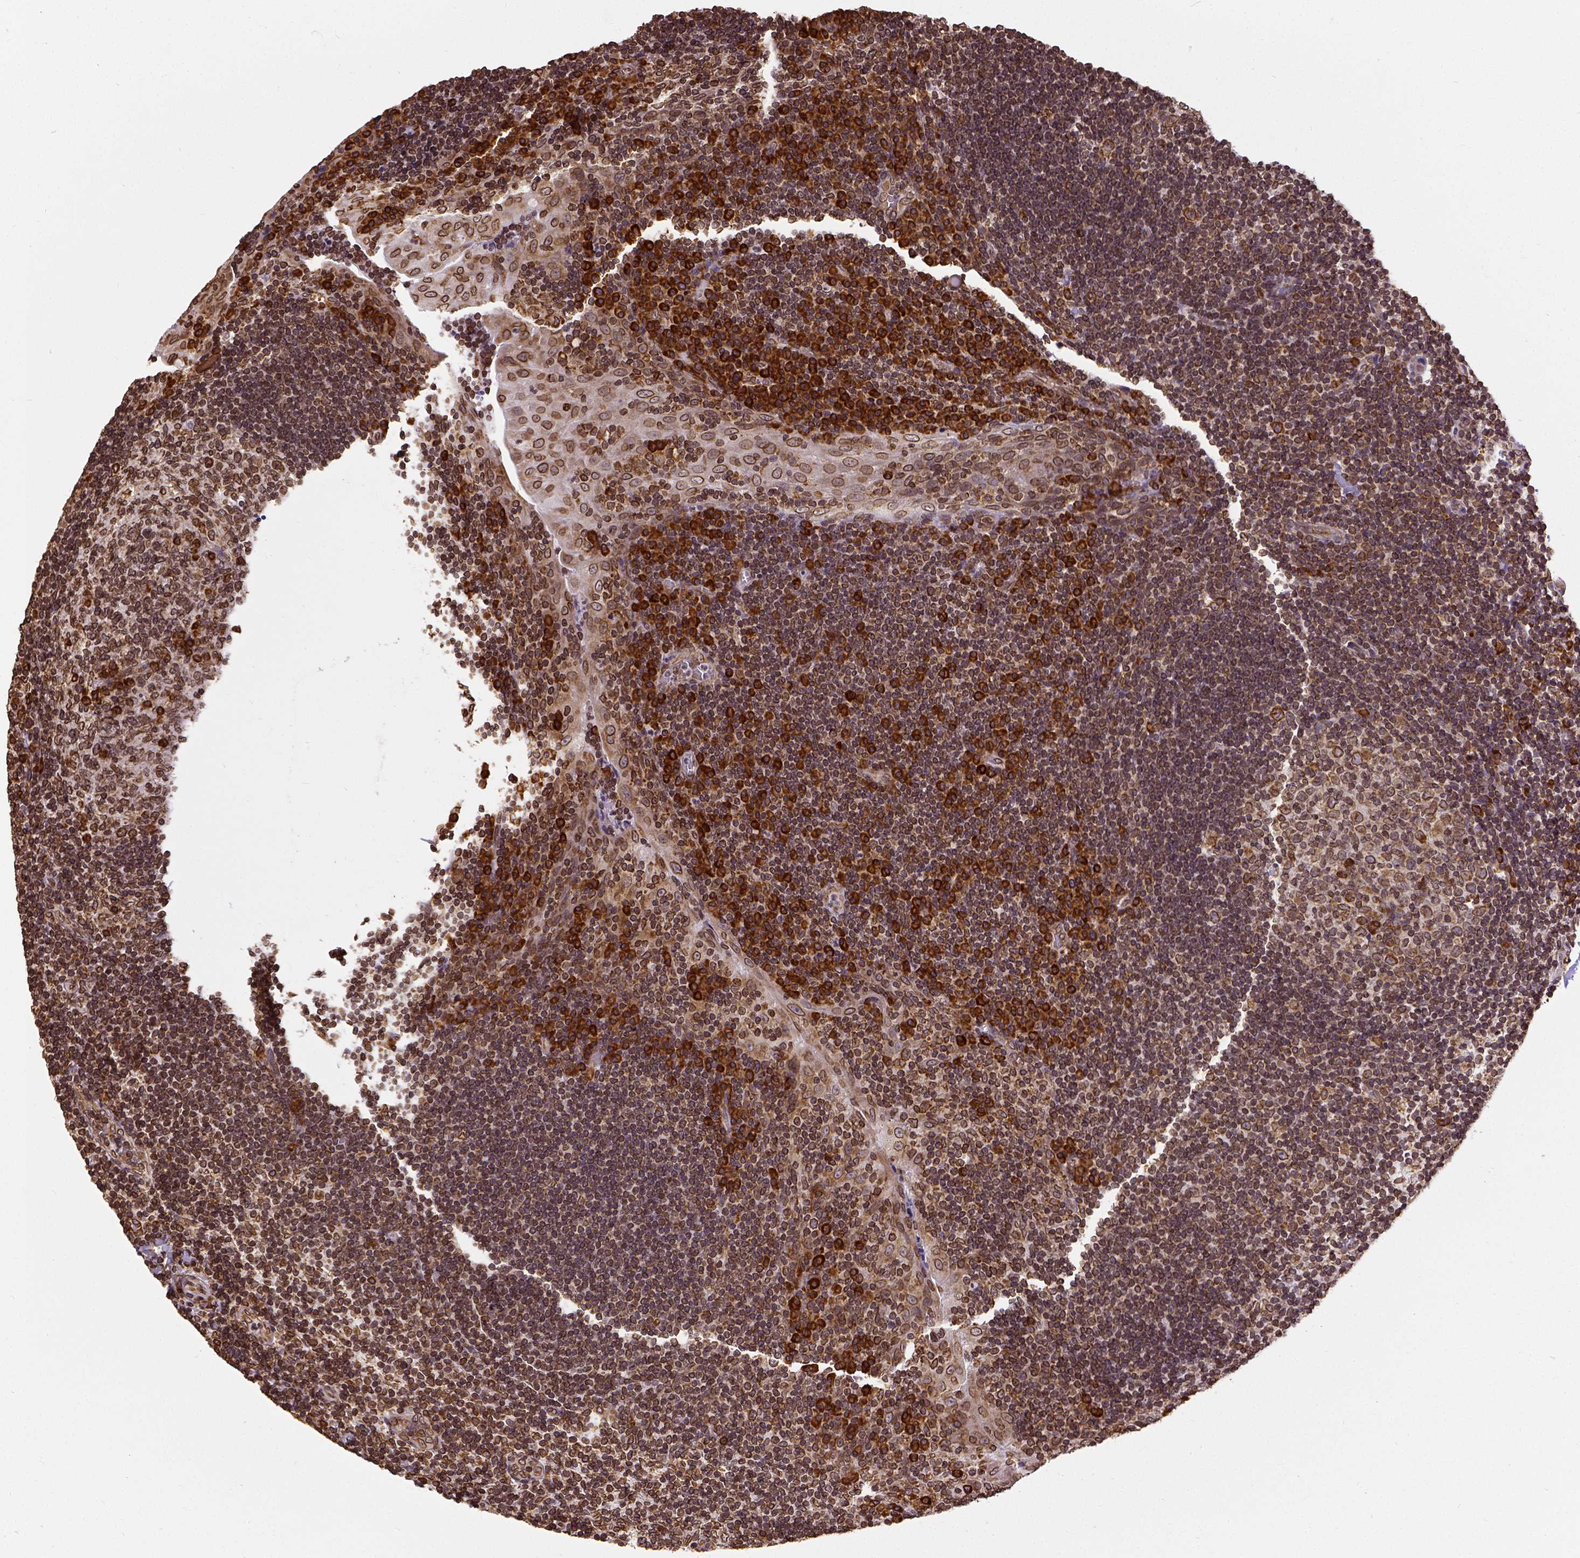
{"staining": {"intensity": "strong", "quantity": ">75%", "location": "cytoplasmic/membranous,nuclear"}, "tissue": "tonsil", "cell_type": "Germinal center cells", "image_type": "normal", "snomed": [{"axis": "morphology", "description": "Normal tissue, NOS"}, {"axis": "topography", "description": "Tonsil"}], "caption": "IHC micrograph of normal human tonsil stained for a protein (brown), which displays high levels of strong cytoplasmic/membranous,nuclear expression in about >75% of germinal center cells.", "gene": "MTDH", "patient": {"sex": "male", "age": 17}}